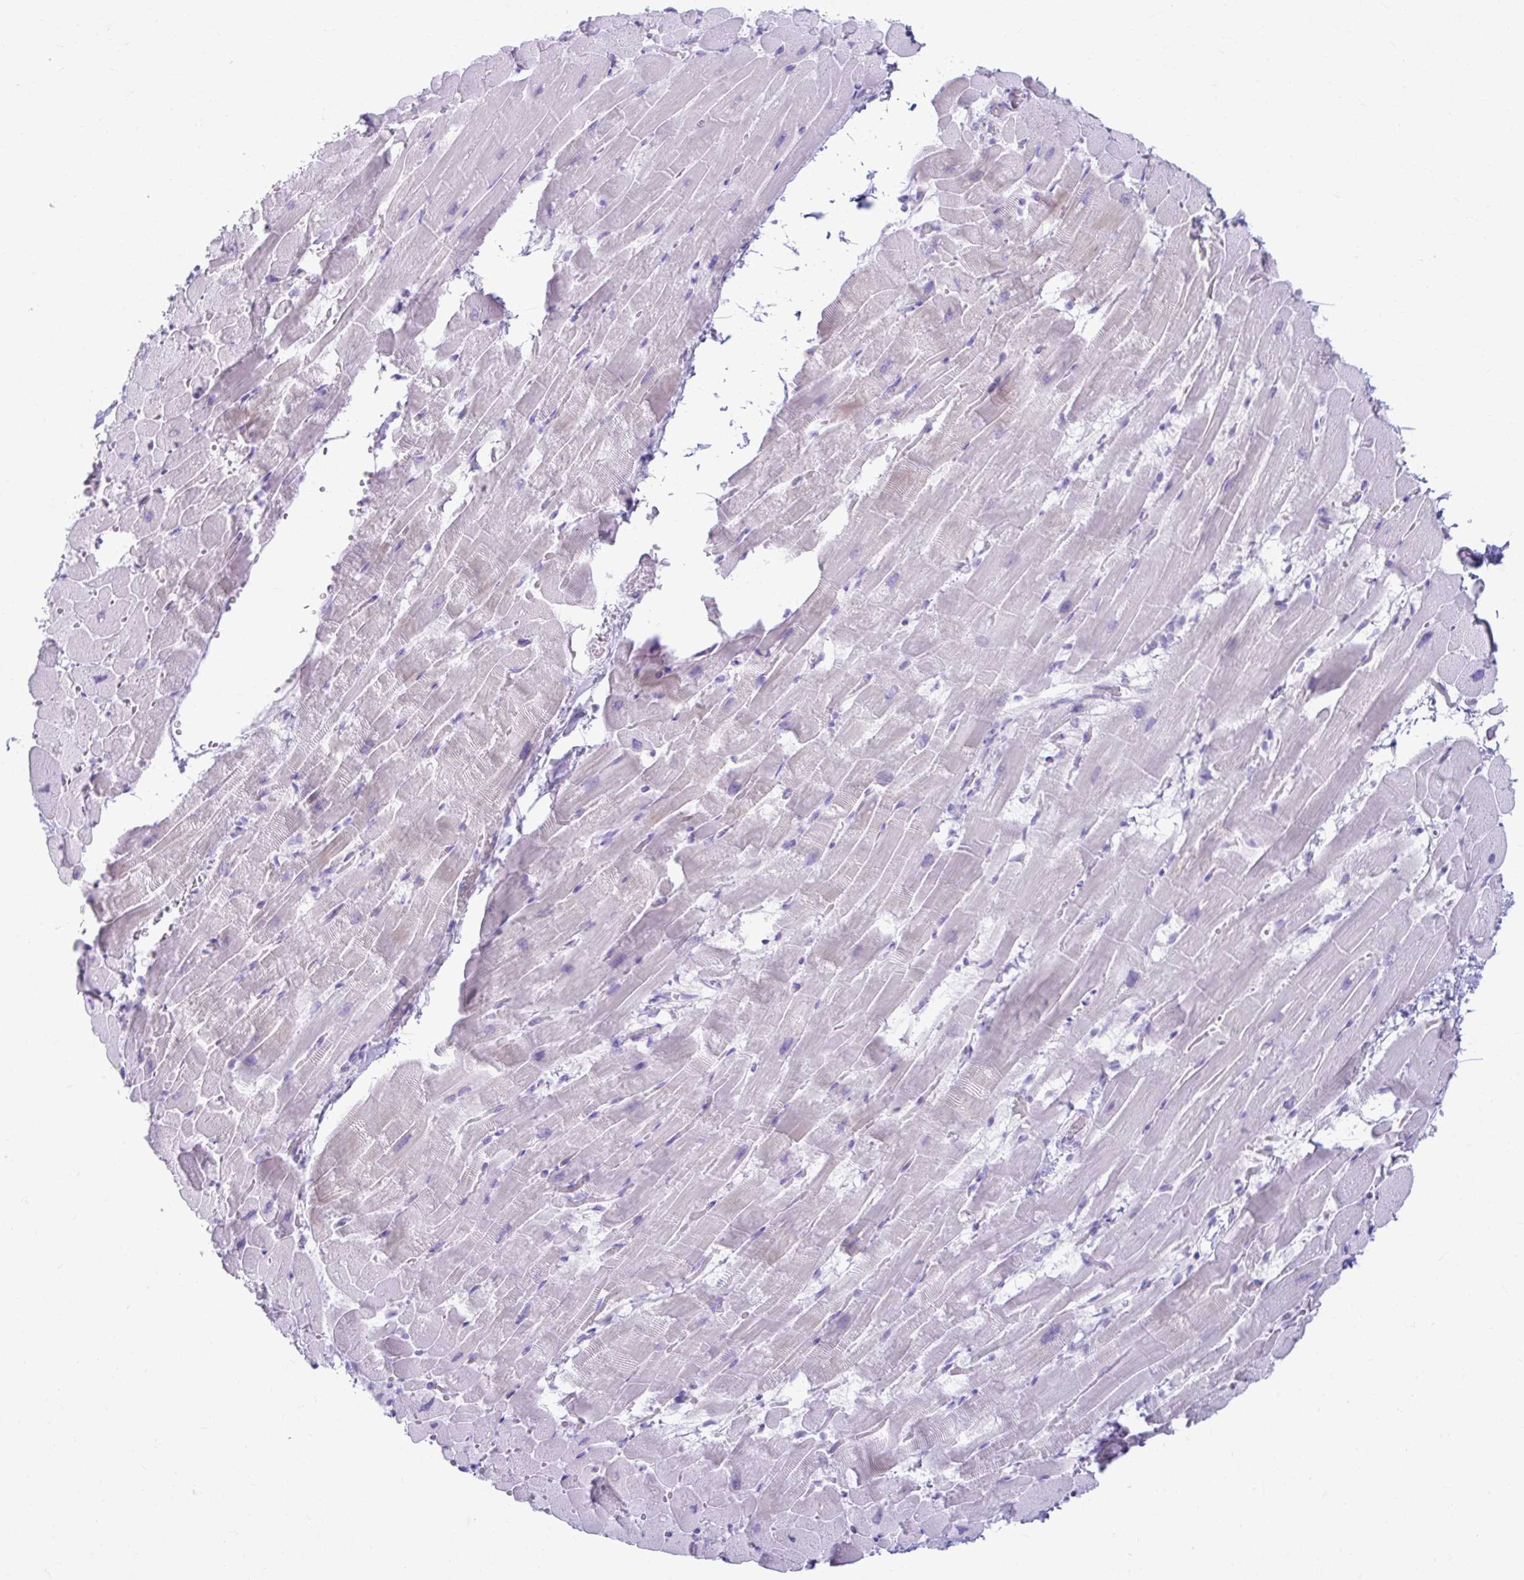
{"staining": {"intensity": "negative", "quantity": "none", "location": "none"}, "tissue": "heart muscle", "cell_type": "Cardiomyocytes", "image_type": "normal", "snomed": [{"axis": "morphology", "description": "Normal tissue, NOS"}, {"axis": "topography", "description": "Heart"}], "caption": "Photomicrograph shows no protein expression in cardiomyocytes of normal heart muscle. The staining is performed using DAB brown chromogen with nuclei counter-stained in using hematoxylin.", "gene": "ATP4B", "patient": {"sex": "male", "age": 37}}